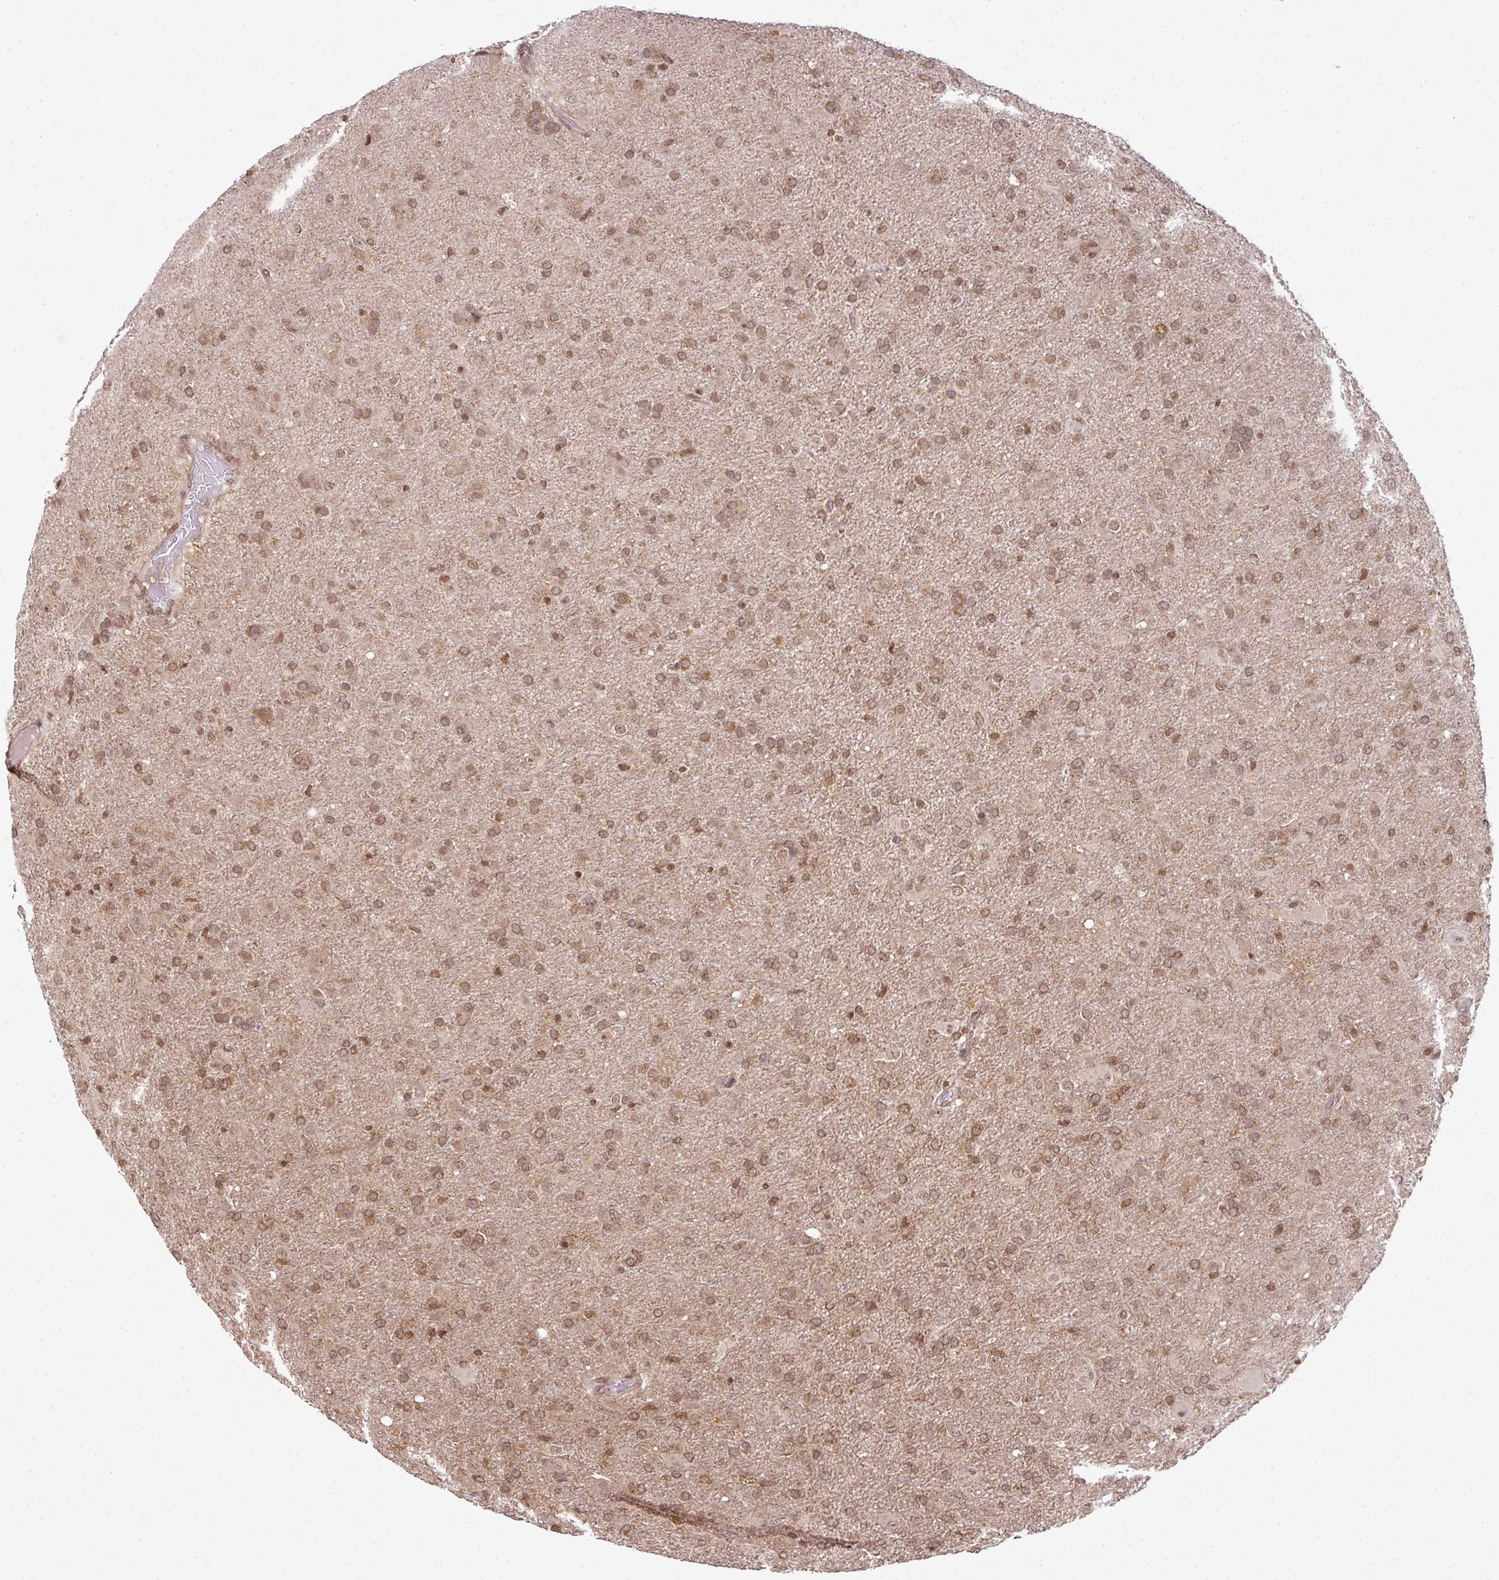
{"staining": {"intensity": "moderate", "quantity": ">75%", "location": "cytoplasmic/membranous,nuclear"}, "tissue": "glioma", "cell_type": "Tumor cells", "image_type": "cancer", "snomed": [{"axis": "morphology", "description": "Glioma, malignant, Low grade"}, {"axis": "topography", "description": "Brain"}], "caption": "A histopathology image showing moderate cytoplasmic/membranous and nuclear expression in about >75% of tumor cells in glioma, as visualized by brown immunohistochemical staining.", "gene": "ANKRD18A", "patient": {"sex": "male", "age": 65}}